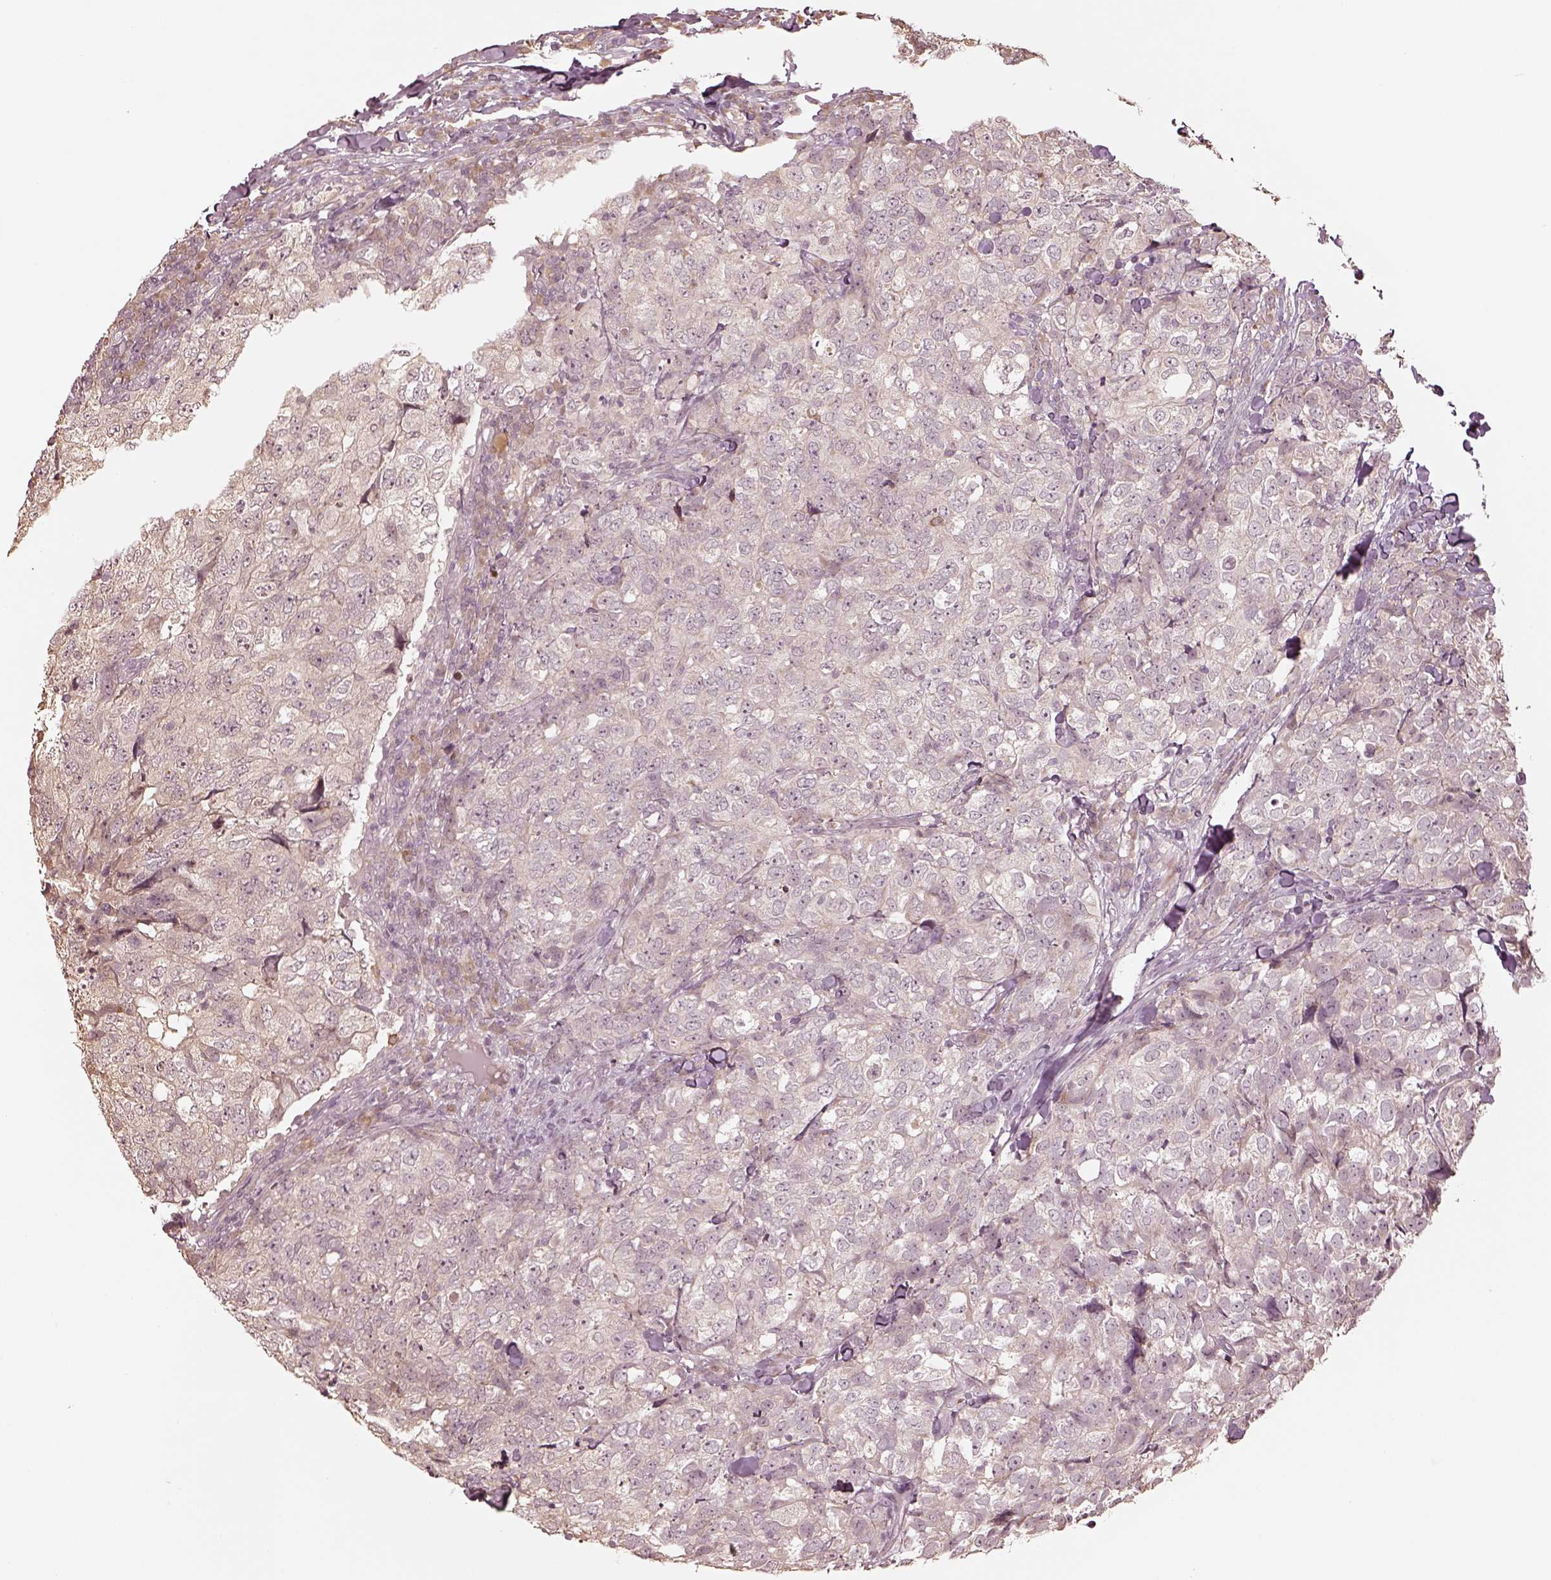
{"staining": {"intensity": "negative", "quantity": "none", "location": "none"}, "tissue": "breast cancer", "cell_type": "Tumor cells", "image_type": "cancer", "snomed": [{"axis": "morphology", "description": "Duct carcinoma"}, {"axis": "topography", "description": "Breast"}], "caption": "DAB (3,3'-diaminobenzidine) immunohistochemical staining of human intraductal carcinoma (breast) demonstrates no significant staining in tumor cells.", "gene": "CRB1", "patient": {"sex": "female", "age": 30}}